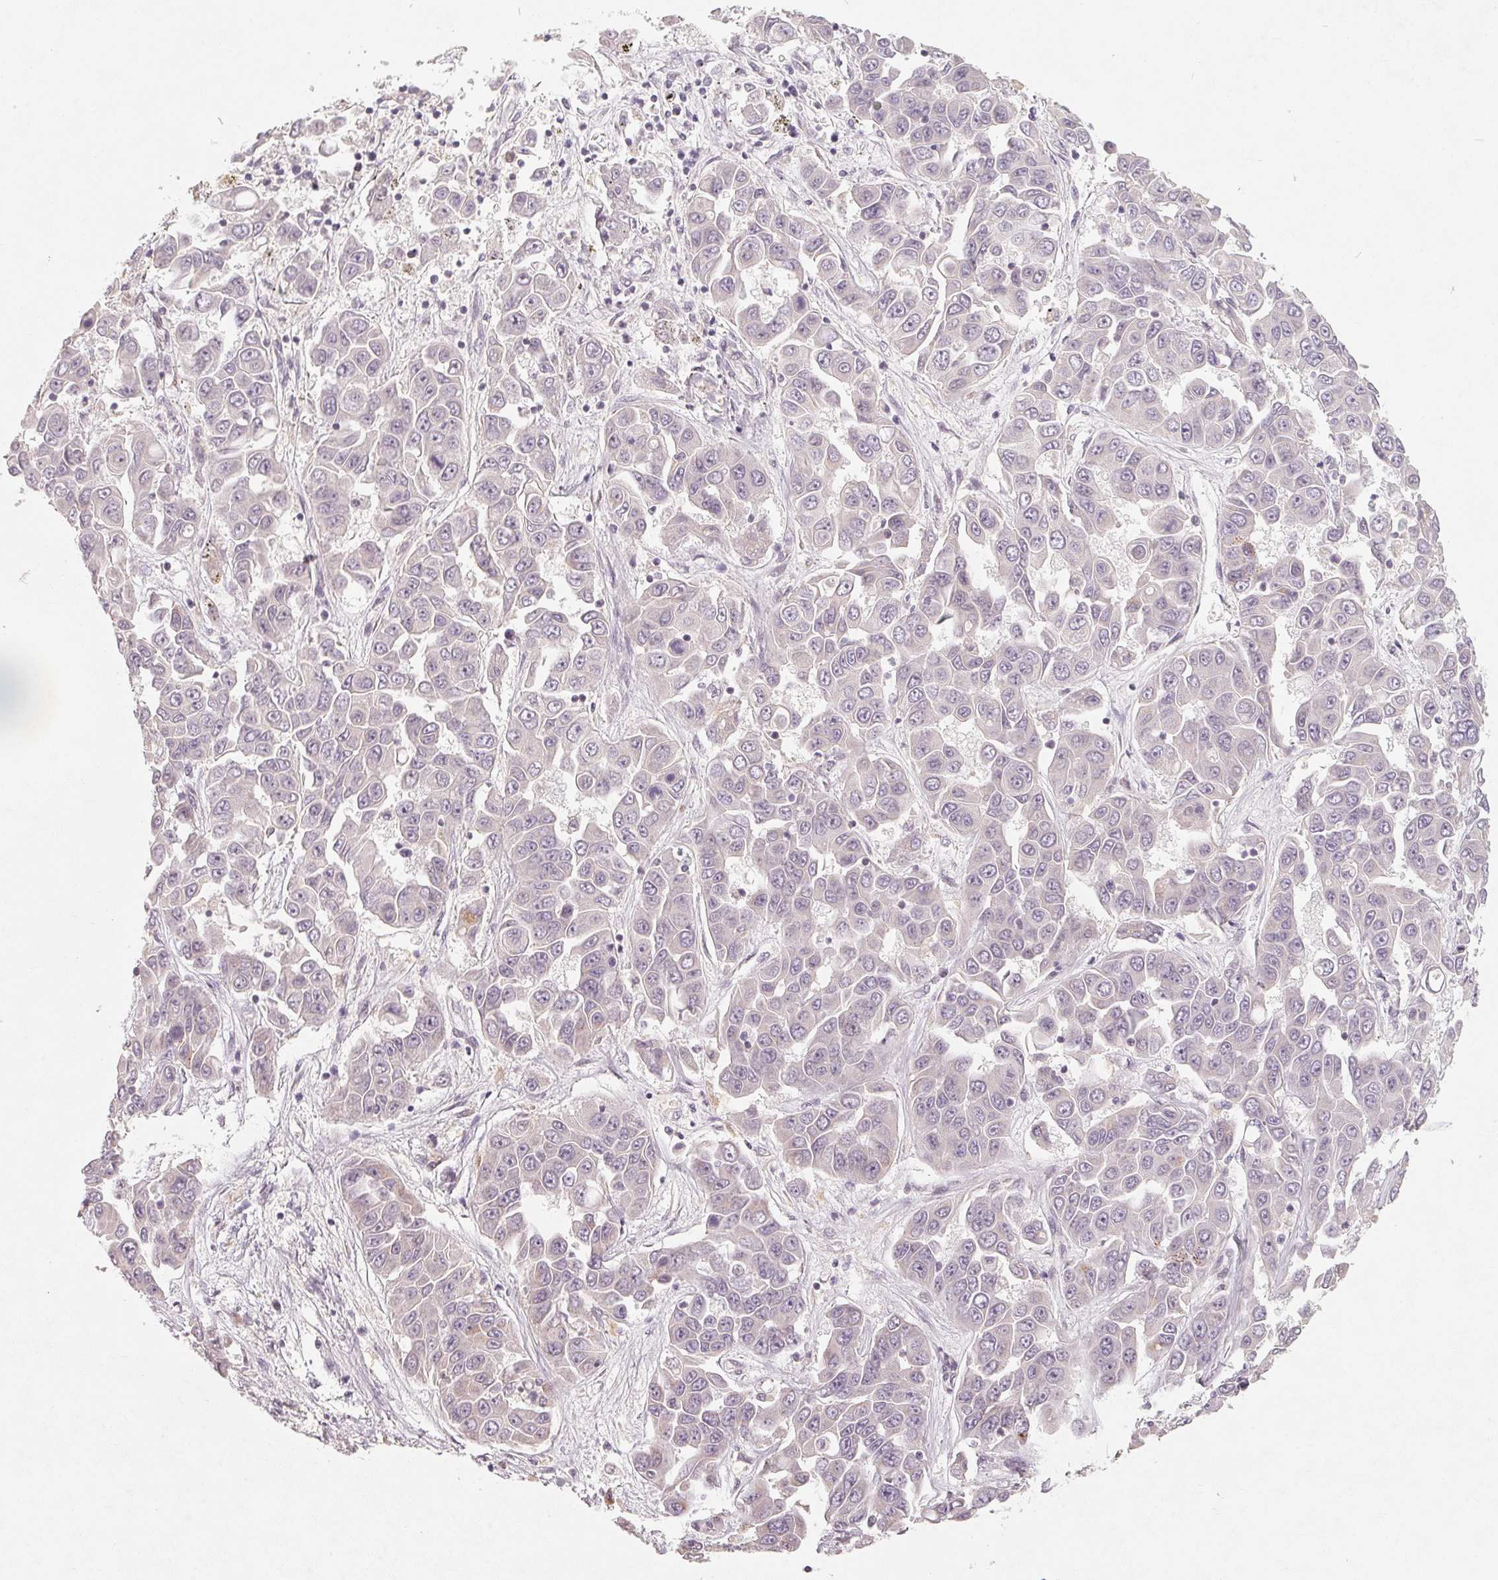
{"staining": {"intensity": "negative", "quantity": "none", "location": "none"}, "tissue": "liver cancer", "cell_type": "Tumor cells", "image_type": "cancer", "snomed": [{"axis": "morphology", "description": "Cholangiocarcinoma"}, {"axis": "topography", "description": "Liver"}], "caption": "Immunohistochemical staining of human liver cancer (cholangiocarcinoma) exhibits no significant expression in tumor cells.", "gene": "TMSB15B", "patient": {"sex": "female", "age": 52}}